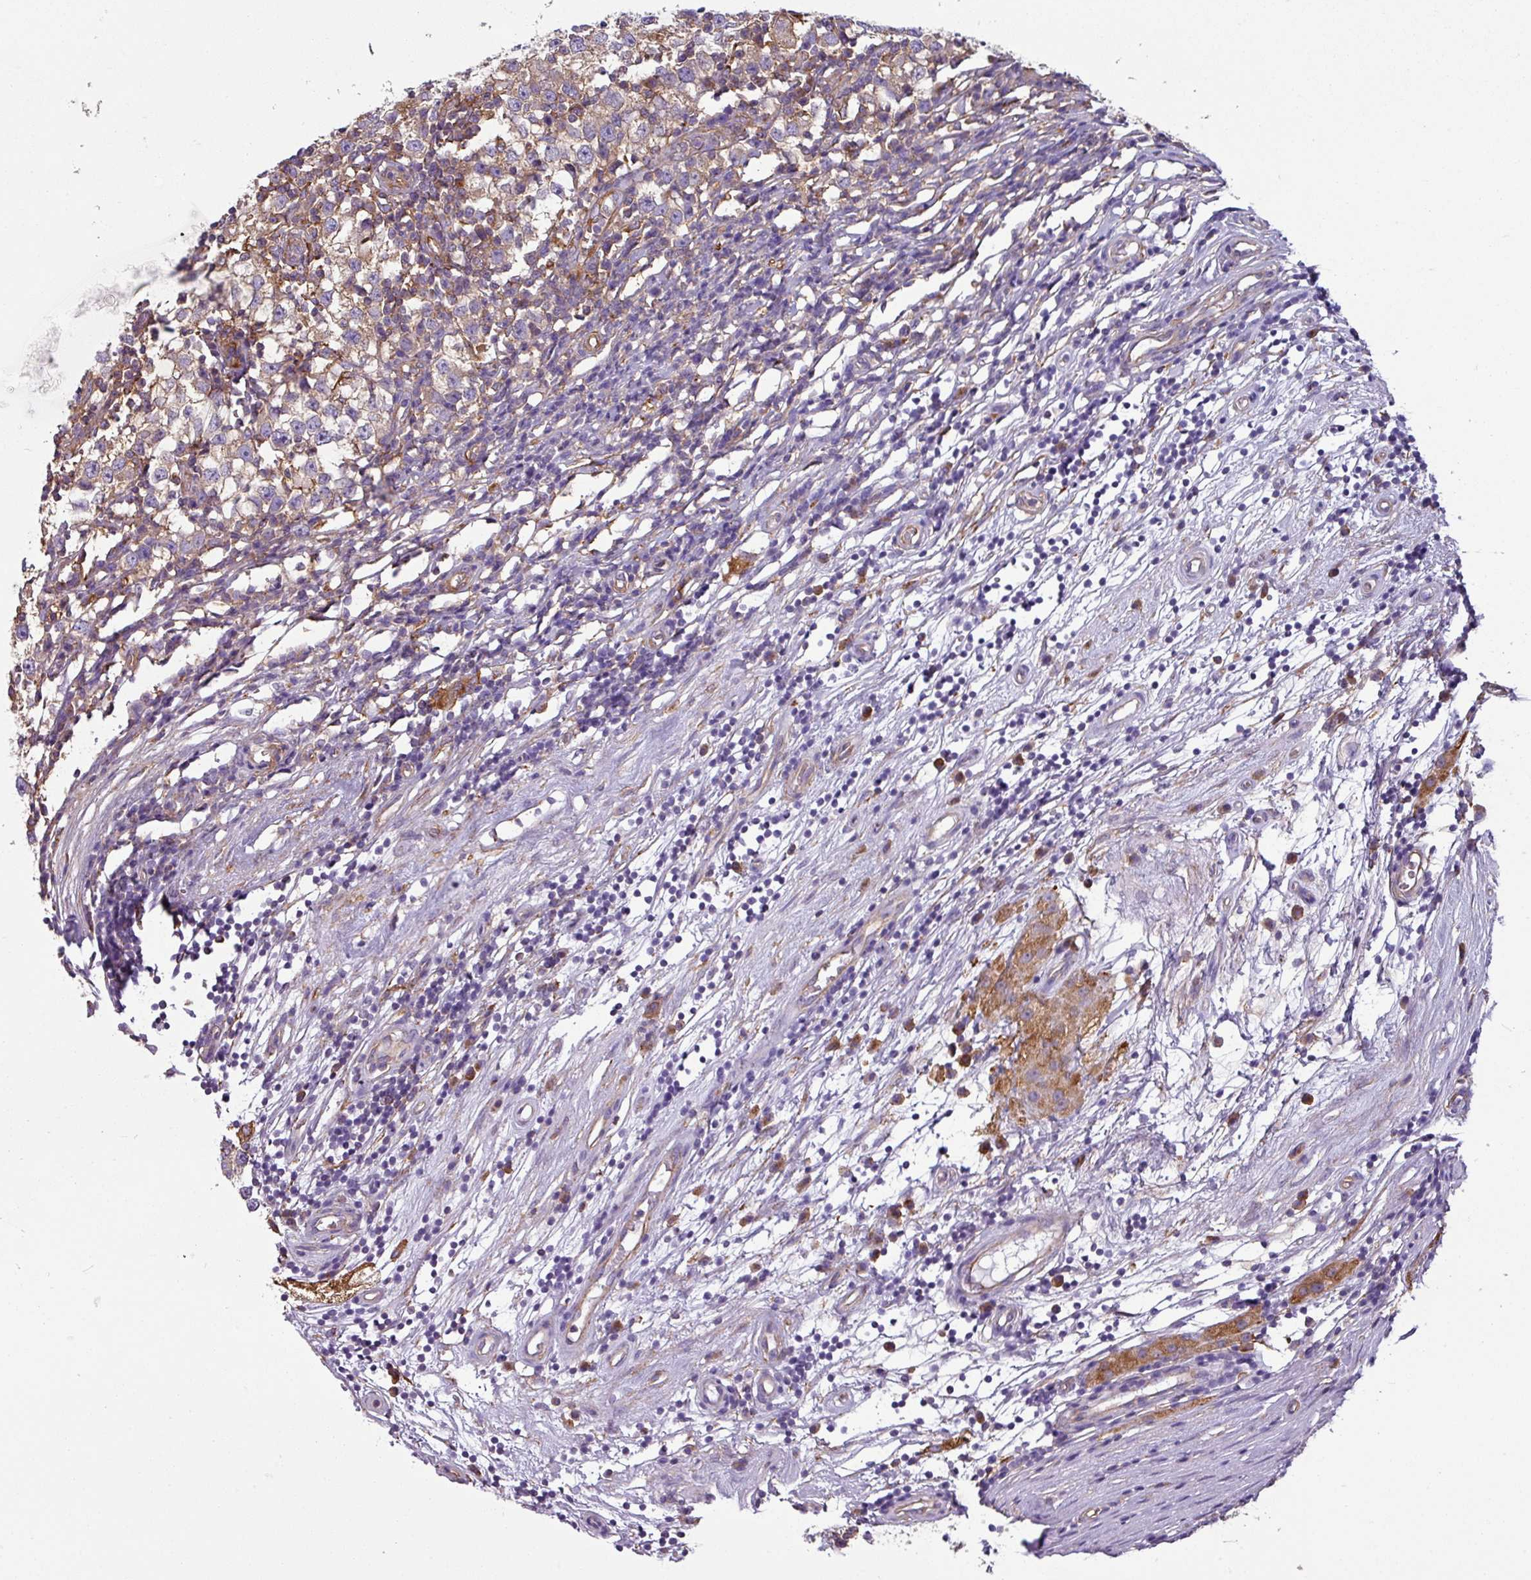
{"staining": {"intensity": "weak", "quantity": "25%-75%", "location": "cytoplasmic/membranous"}, "tissue": "testis cancer", "cell_type": "Tumor cells", "image_type": "cancer", "snomed": [{"axis": "morphology", "description": "Seminoma, NOS"}, {"axis": "topography", "description": "Testis"}], "caption": "This is a micrograph of IHC staining of testis cancer (seminoma), which shows weak staining in the cytoplasmic/membranous of tumor cells.", "gene": "XNDC1N", "patient": {"sex": "male", "age": 65}}